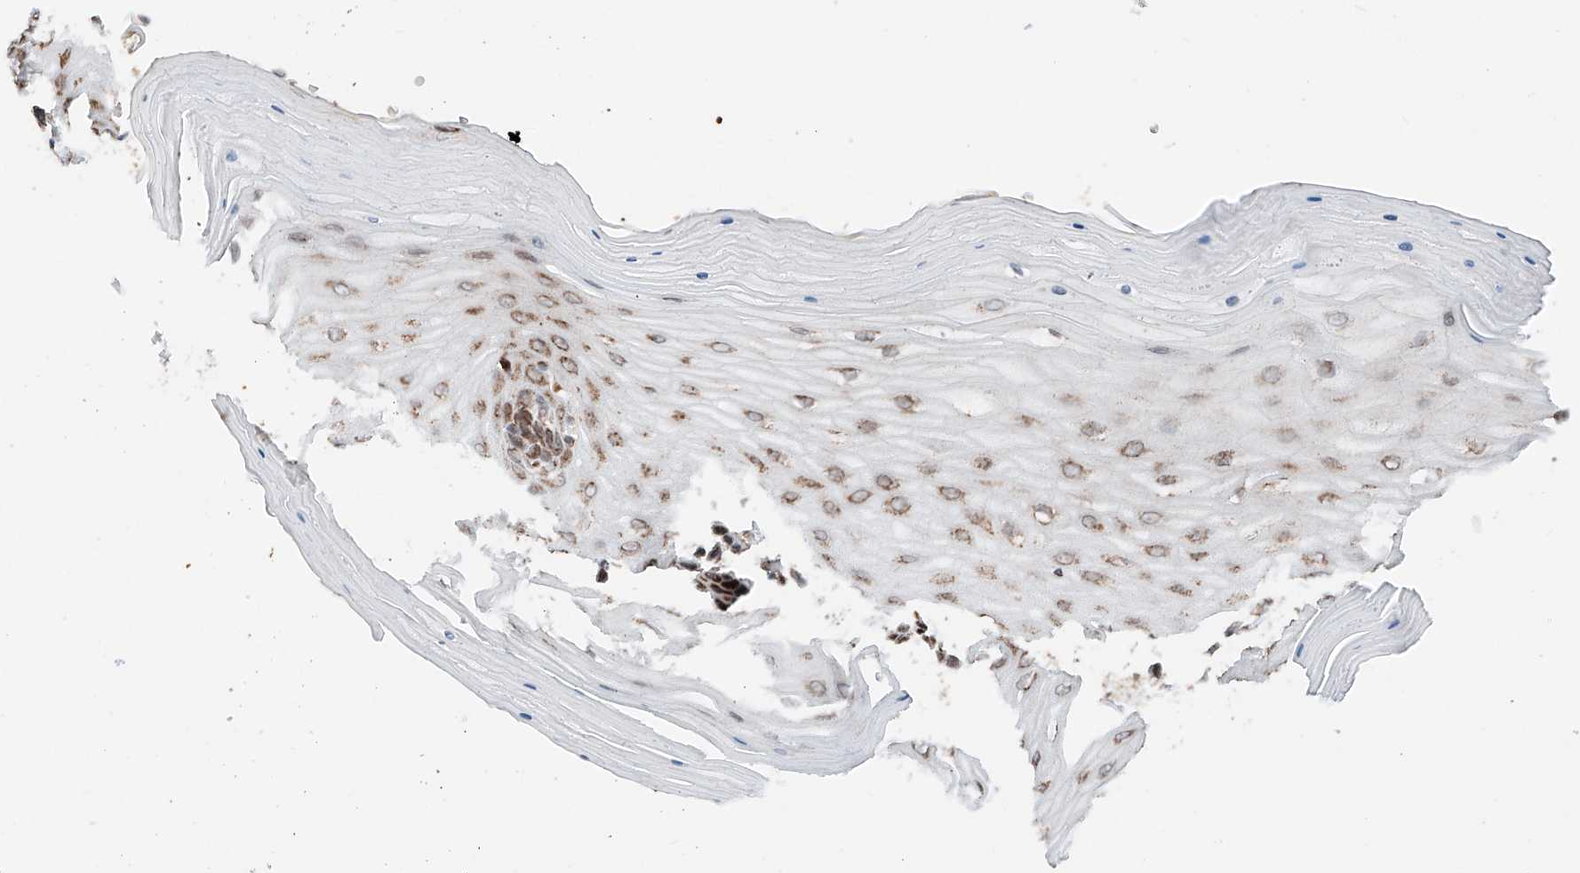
{"staining": {"intensity": "moderate", "quantity": ">75%", "location": "cytoplasmic/membranous,nuclear"}, "tissue": "cervix", "cell_type": "Glandular cells", "image_type": "normal", "snomed": [{"axis": "morphology", "description": "Normal tissue, NOS"}, {"axis": "topography", "description": "Cervix"}], "caption": "A photomicrograph of cervix stained for a protein shows moderate cytoplasmic/membranous,nuclear brown staining in glandular cells. Nuclei are stained in blue.", "gene": "ZSCAN29", "patient": {"sex": "female", "age": 55}}